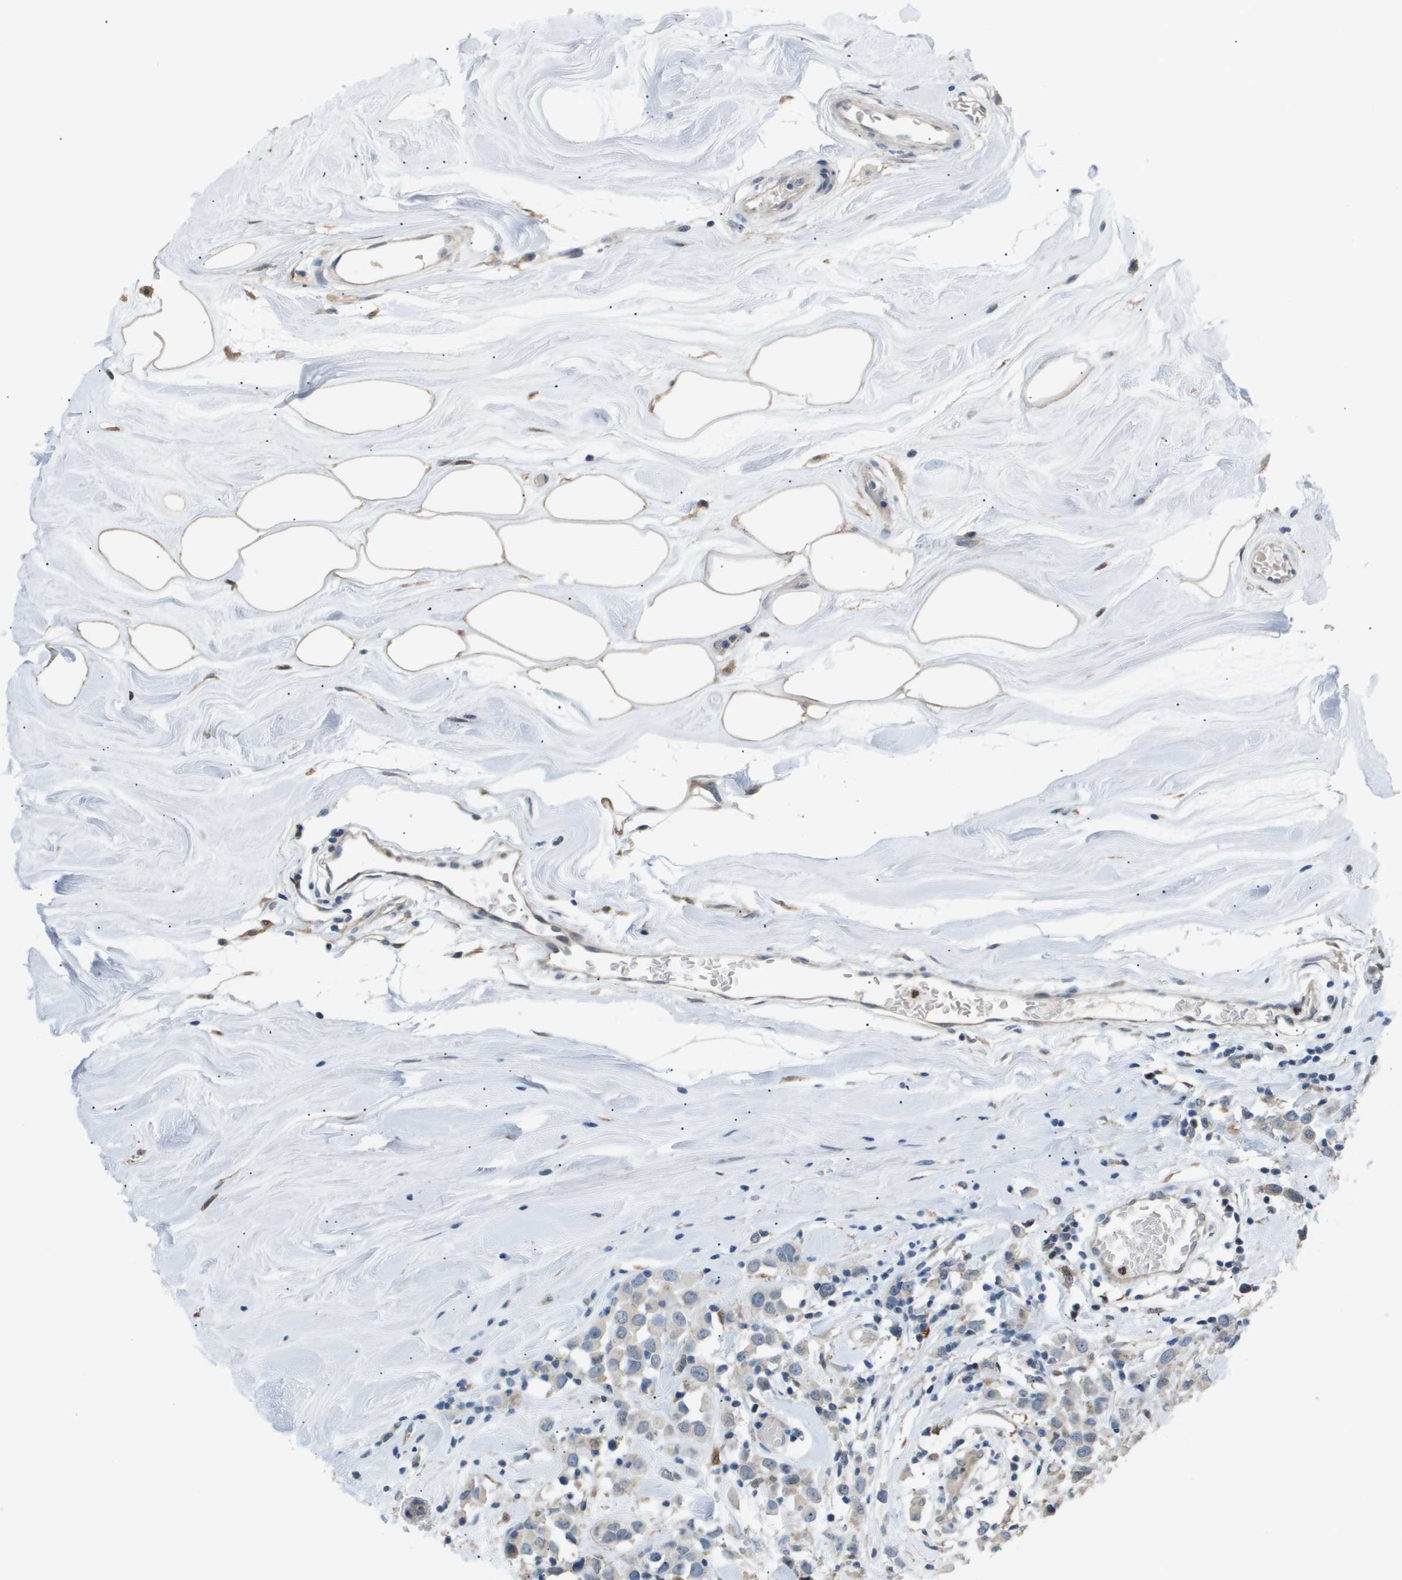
{"staining": {"intensity": "weak", "quantity": "<25%", "location": "cytoplasmic/membranous"}, "tissue": "breast cancer", "cell_type": "Tumor cells", "image_type": "cancer", "snomed": [{"axis": "morphology", "description": "Duct carcinoma"}, {"axis": "topography", "description": "Breast"}], "caption": "Image shows no protein expression in tumor cells of breast cancer tissue.", "gene": "AKR1A1", "patient": {"sex": "female", "age": 61}}